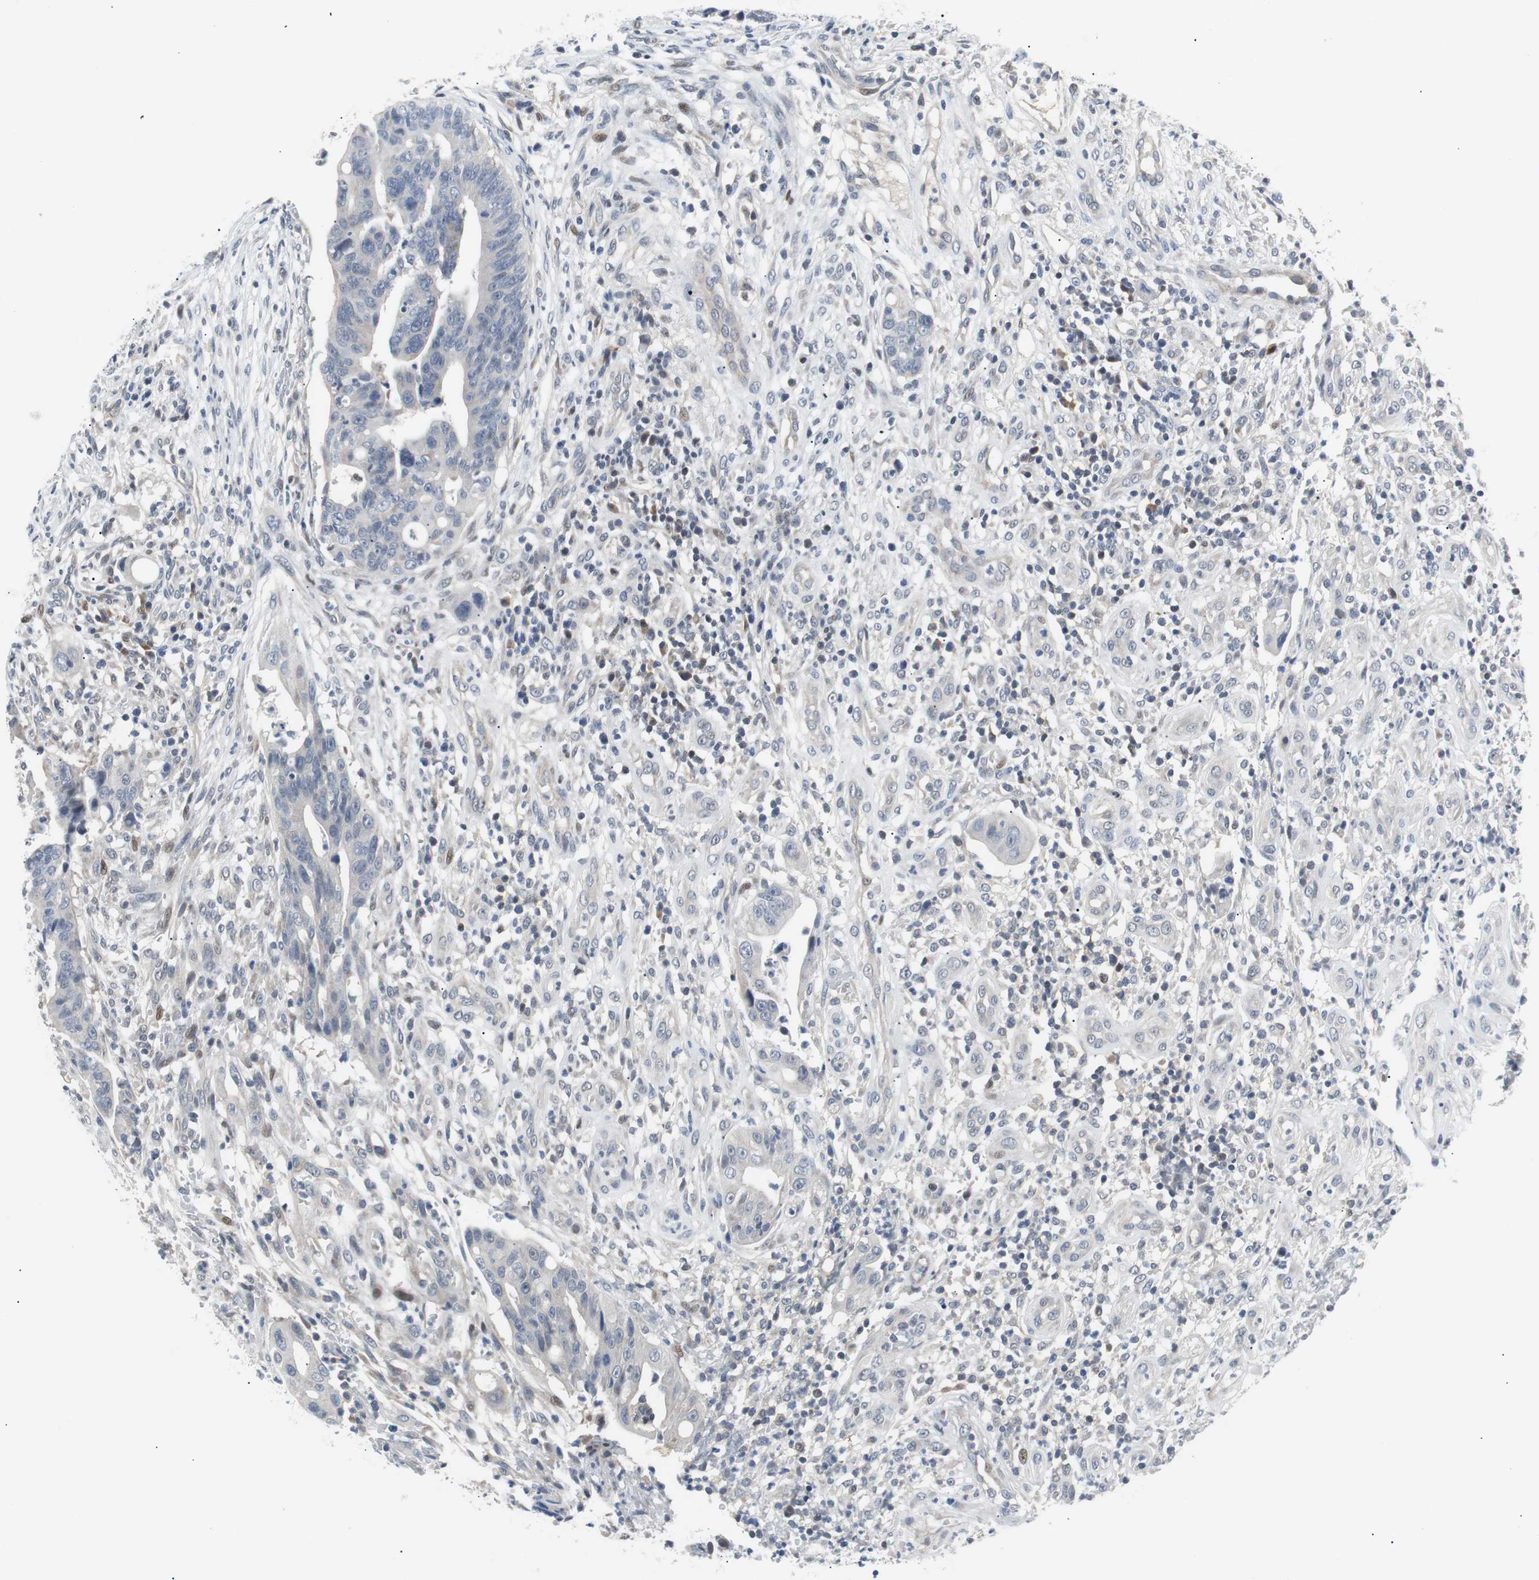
{"staining": {"intensity": "weak", "quantity": "<25%", "location": "cytoplasmic/membranous"}, "tissue": "colorectal cancer", "cell_type": "Tumor cells", "image_type": "cancer", "snomed": [{"axis": "morphology", "description": "Adenocarcinoma, NOS"}, {"axis": "topography", "description": "Colon"}], "caption": "This is an immunohistochemistry (IHC) image of human colorectal cancer. There is no staining in tumor cells.", "gene": "MAP2K4", "patient": {"sex": "female", "age": 57}}